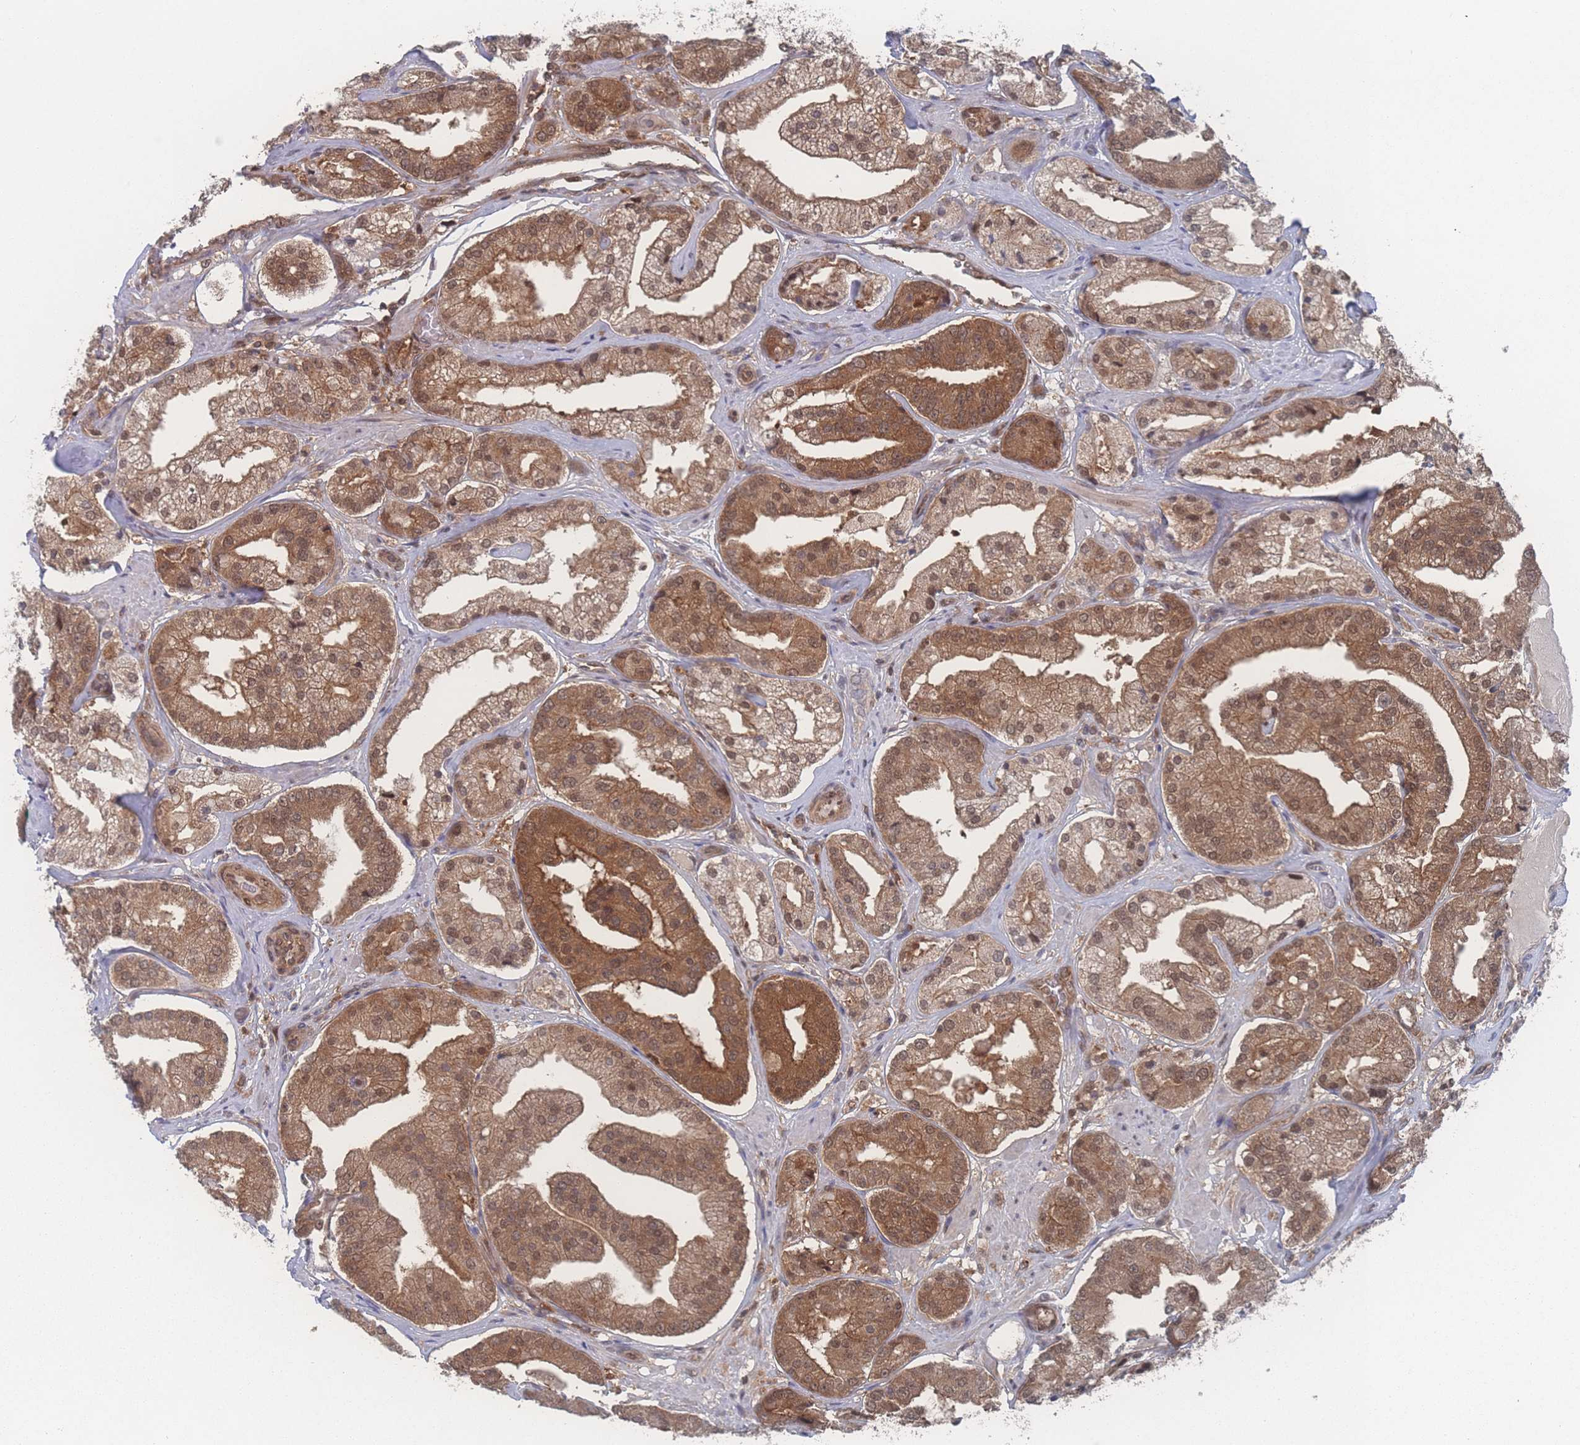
{"staining": {"intensity": "moderate", "quantity": ">75%", "location": "cytoplasmic/membranous,nuclear"}, "tissue": "prostate cancer", "cell_type": "Tumor cells", "image_type": "cancer", "snomed": [{"axis": "morphology", "description": "Adenocarcinoma, High grade"}, {"axis": "topography", "description": "Prostate"}], "caption": "Prostate cancer was stained to show a protein in brown. There is medium levels of moderate cytoplasmic/membranous and nuclear staining in about >75% of tumor cells. (brown staining indicates protein expression, while blue staining denotes nuclei).", "gene": "PSMA1", "patient": {"sex": "male", "age": 63}}